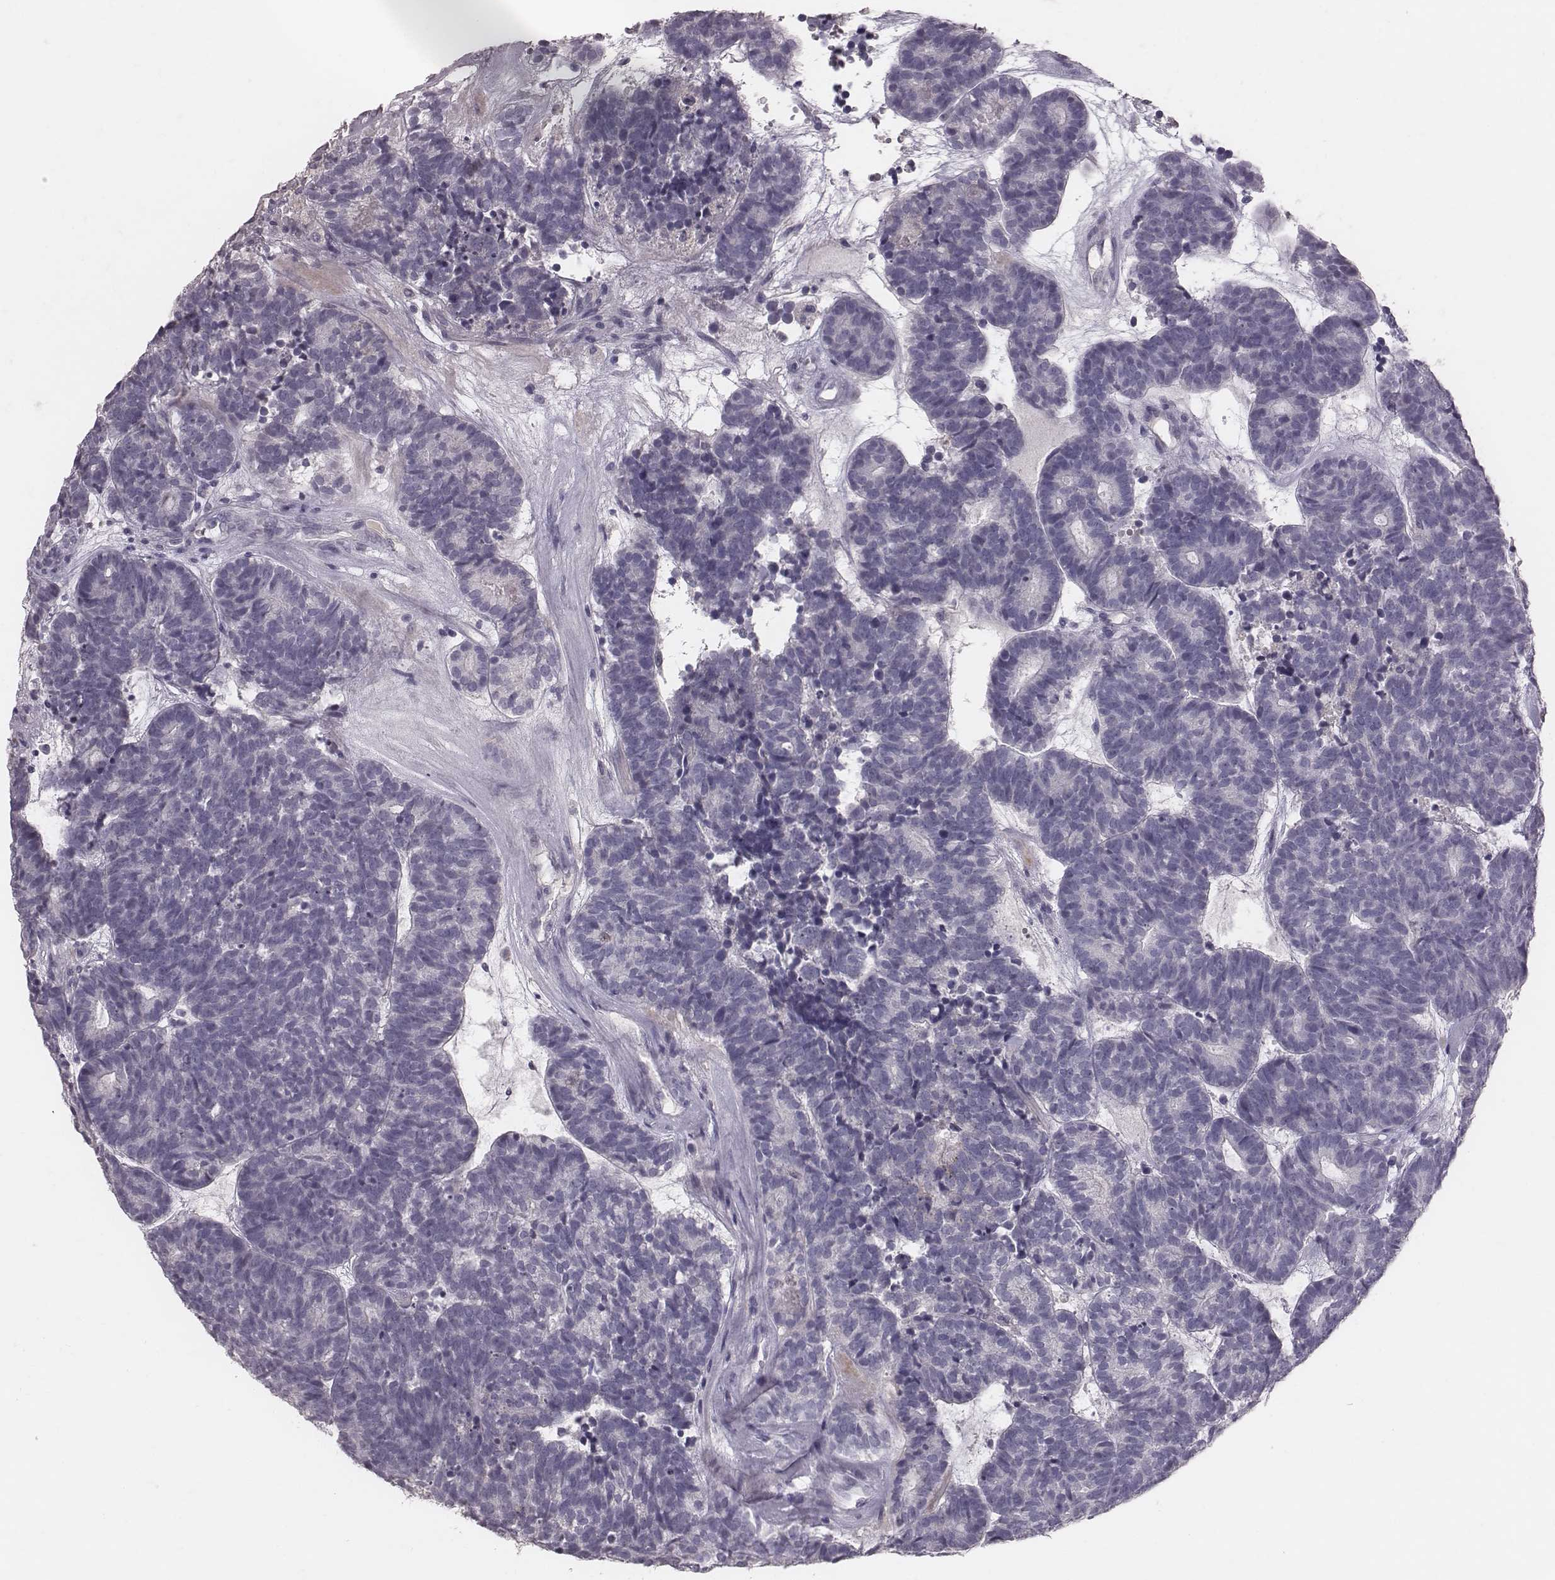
{"staining": {"intensity": "negative", "quantity": "none", "location": "none"}, "tissue": "head and neck cancer", "cell_type": "Tumor cells", "image_type": "cancer", "snomed": [{"axis": "morphology", "description": "Adenocarcinoma, NOS"}, {"axis": "topography", "description": "Head-Neck"}], "caption": "Head and neck adenocarcinoma was stained to show a protein in brown. There is no significant positivity in tumor cells.", "gene": "CFTR", "patient": {"sex": "female", "age": 81}}